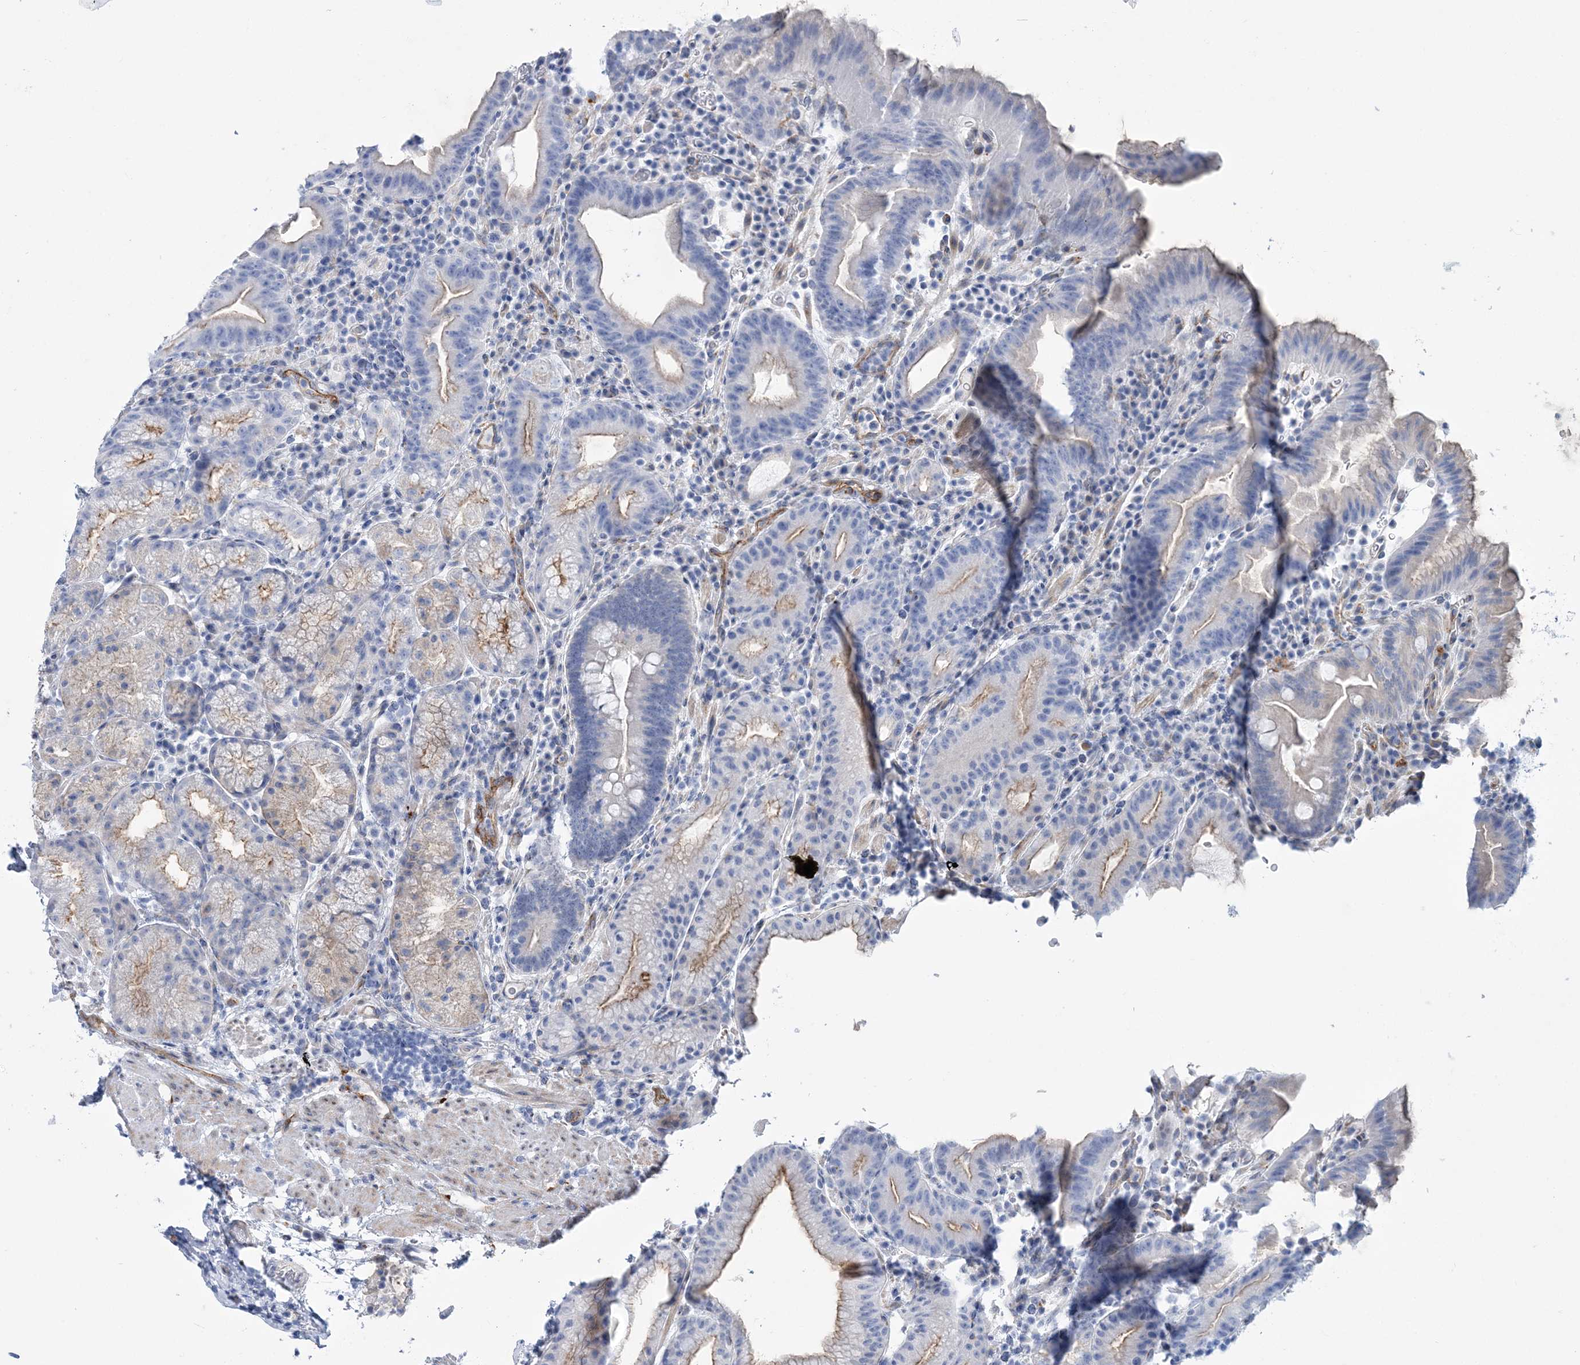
{"staining": {"intensity": "moderate", "quantity": "25%-75%", "location": "cytoplasmic/membranous"}, "tissue": "stomach", "cell_type": "Glandular cells", "image_type": "normal", "snomed": [{"axis": "morphology", "description": "Normal tissue, NOS"}, {"axis": "morphology", "description": "Inflammation, NOS"}, {"axis": "topography", "description": "Stomach"}], "caption": "Brown immunohistochemical staining in benign stomach demonstrates moderate cytoplasmic/membranous staining in approximately 25%-75% of glandular cells. (IHC, brightfield microscopy, high magnification).", "gene": "RAB11FIP5", "patient": {"sex": "male", "age": 79}}